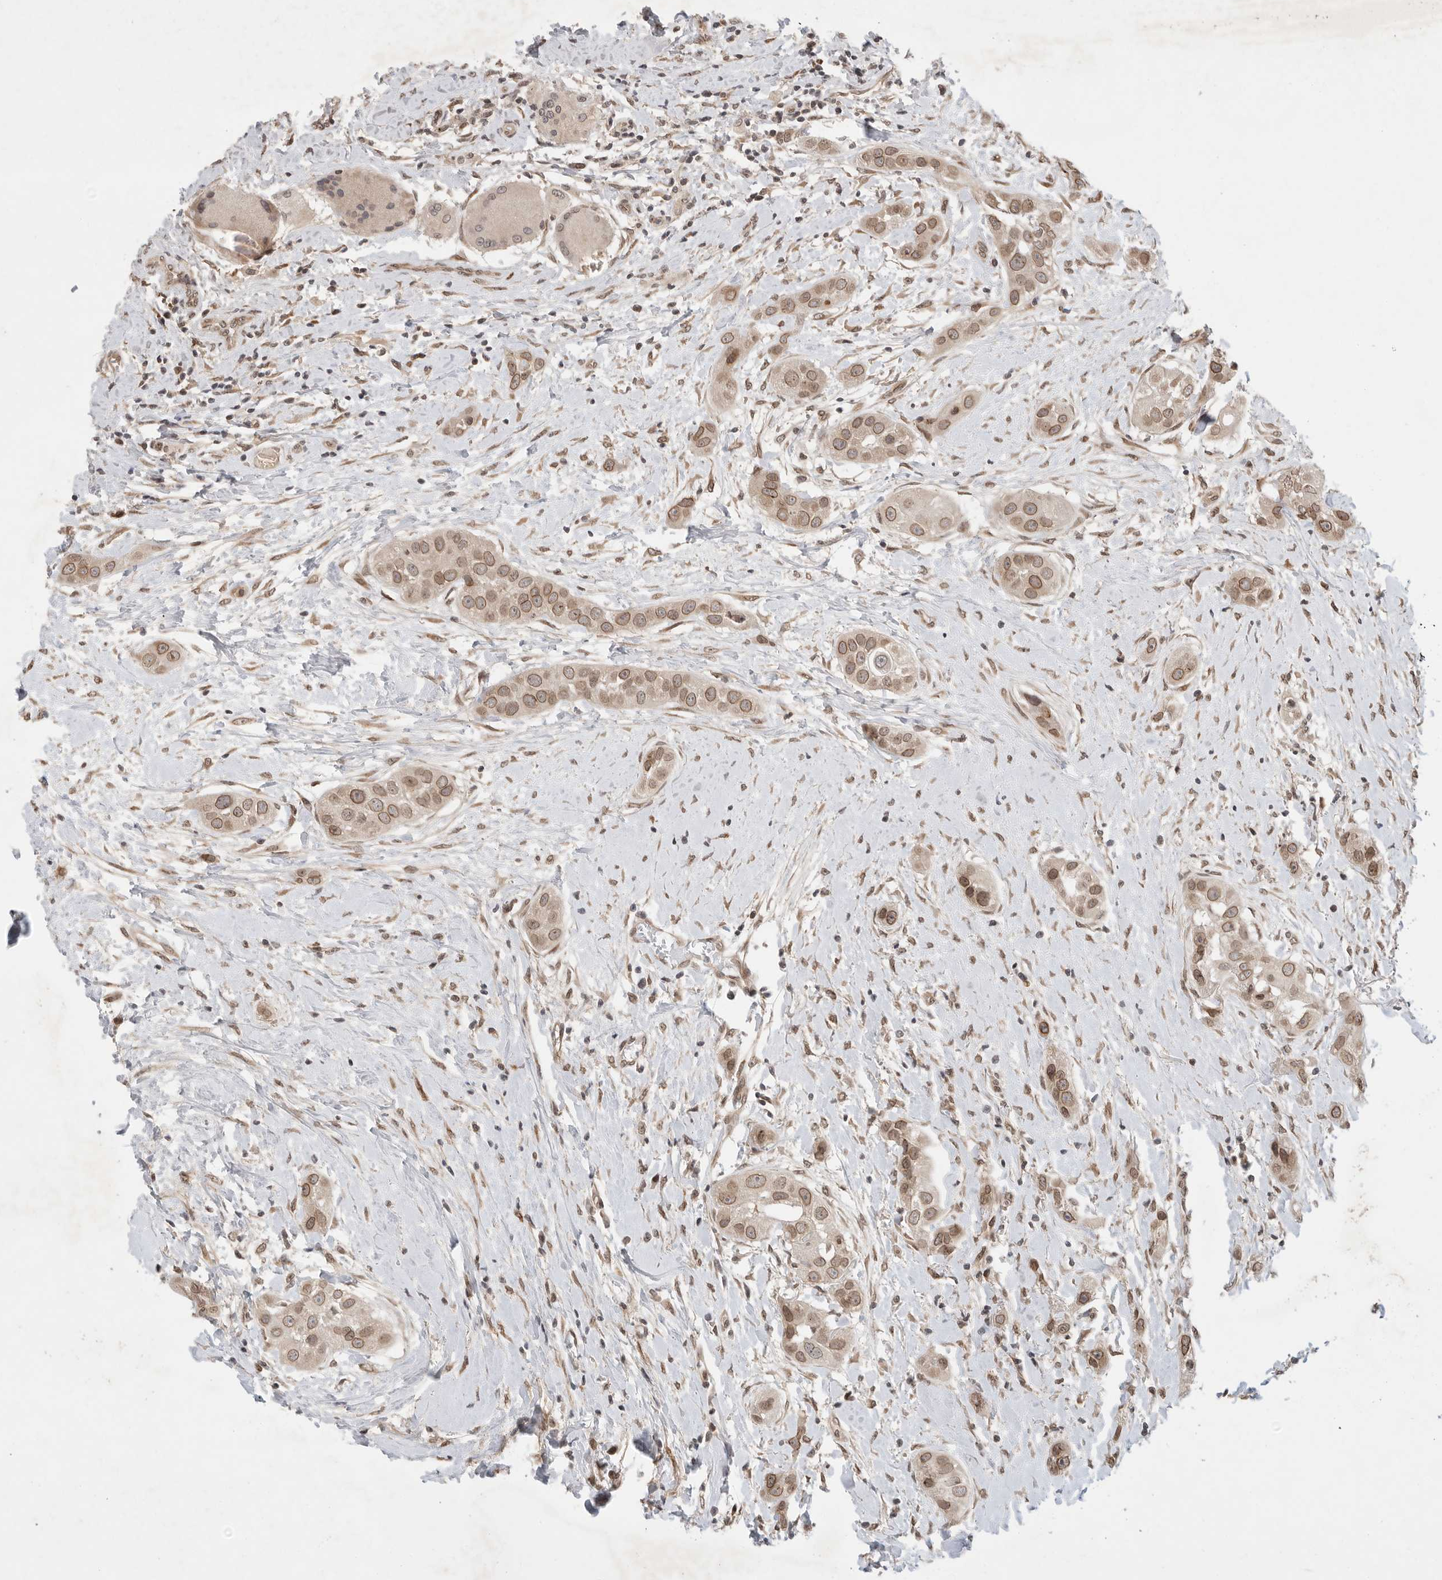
{"staining": {"intensity": "moderate", "quantity": ">75%", "location": "cytoplasmic/membranous,nuclear"}, "tissue": "head and neck cancer", "cell_type": "Tumor cells", "image_type": "cancer", "snomed": [{"axis": "morphology", "description": "Normal tissue, NOS"}, {"axis": "morphology", "description": "Squamous cell carcinoma, NOS"}, {"axis": "topography", "description": "Skeletal muscle"}, {"axis": "topography", "description": "Head-Neck"}], "caption": "Immunohistochemistry (IHC) (DAB) staining of head and neck cancer (squamous cell carcinoma) reveals moderate cytoplasmic/membranous and nuclear protein expression in approximately >75% of tumor cells.", "gene": "LEMD3", "patient": {"sex": "male", "age": 51}}